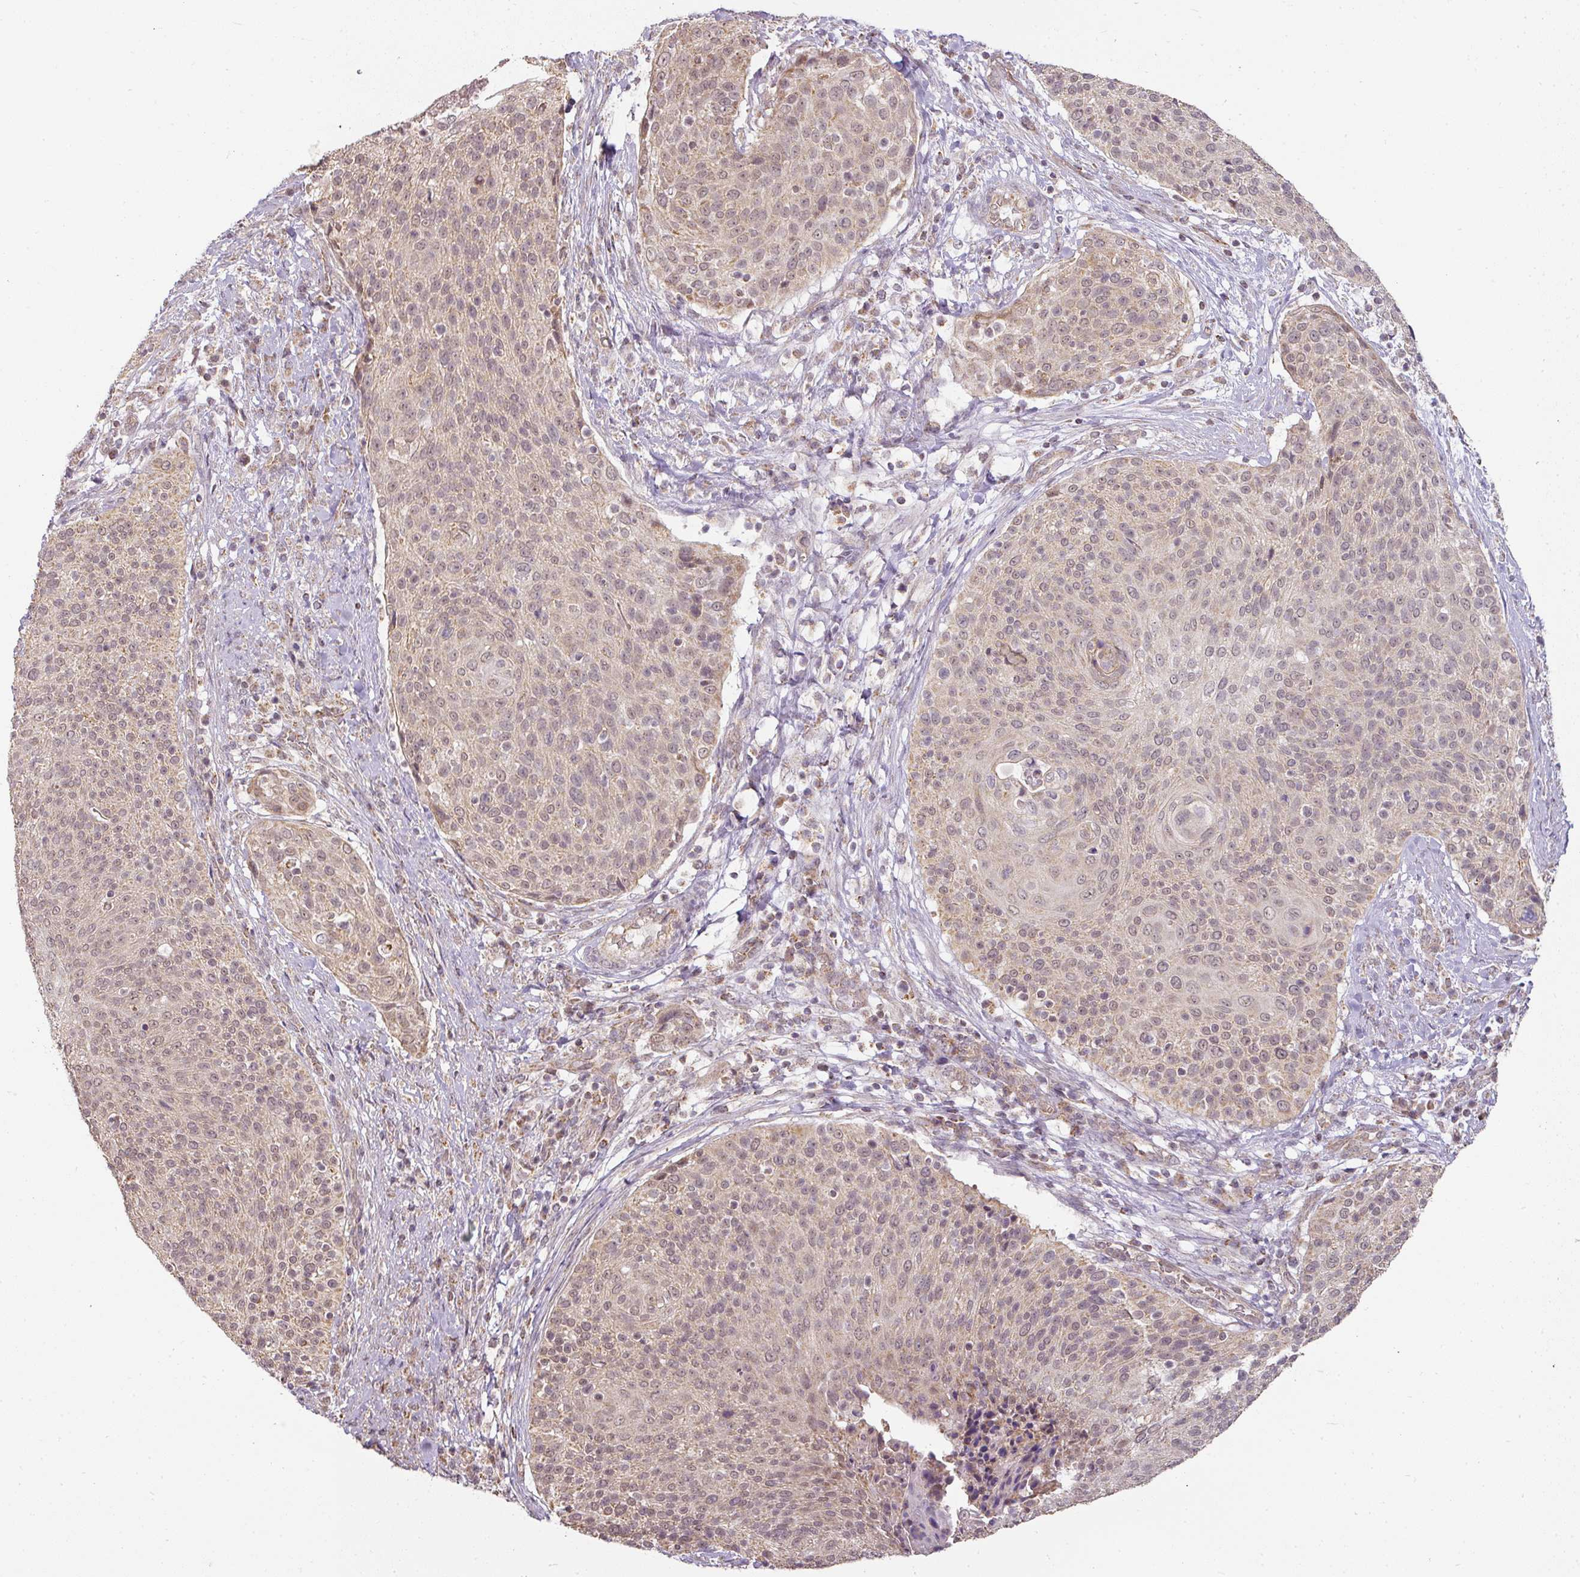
{"staining": {"intensity": "weak", "quantity": ">75%", "location": "cytoplasmic/membranous"}, "tissue": "cervical cancer", "cell_type": "Tumor cells", "image_type": "cancer", "snomed": [{"axis": "morphology", "description": "Squamous cell carcinoma, NOS"}, {"axis": "topography", "description": "Cervix"}], "caption": "Human cervical squamous cell carcinoma stained with a protein marker exhibits weak staining in tumor cells.", "gene": "MYOM2", "patient": {"sex": "female", "age": 31}}